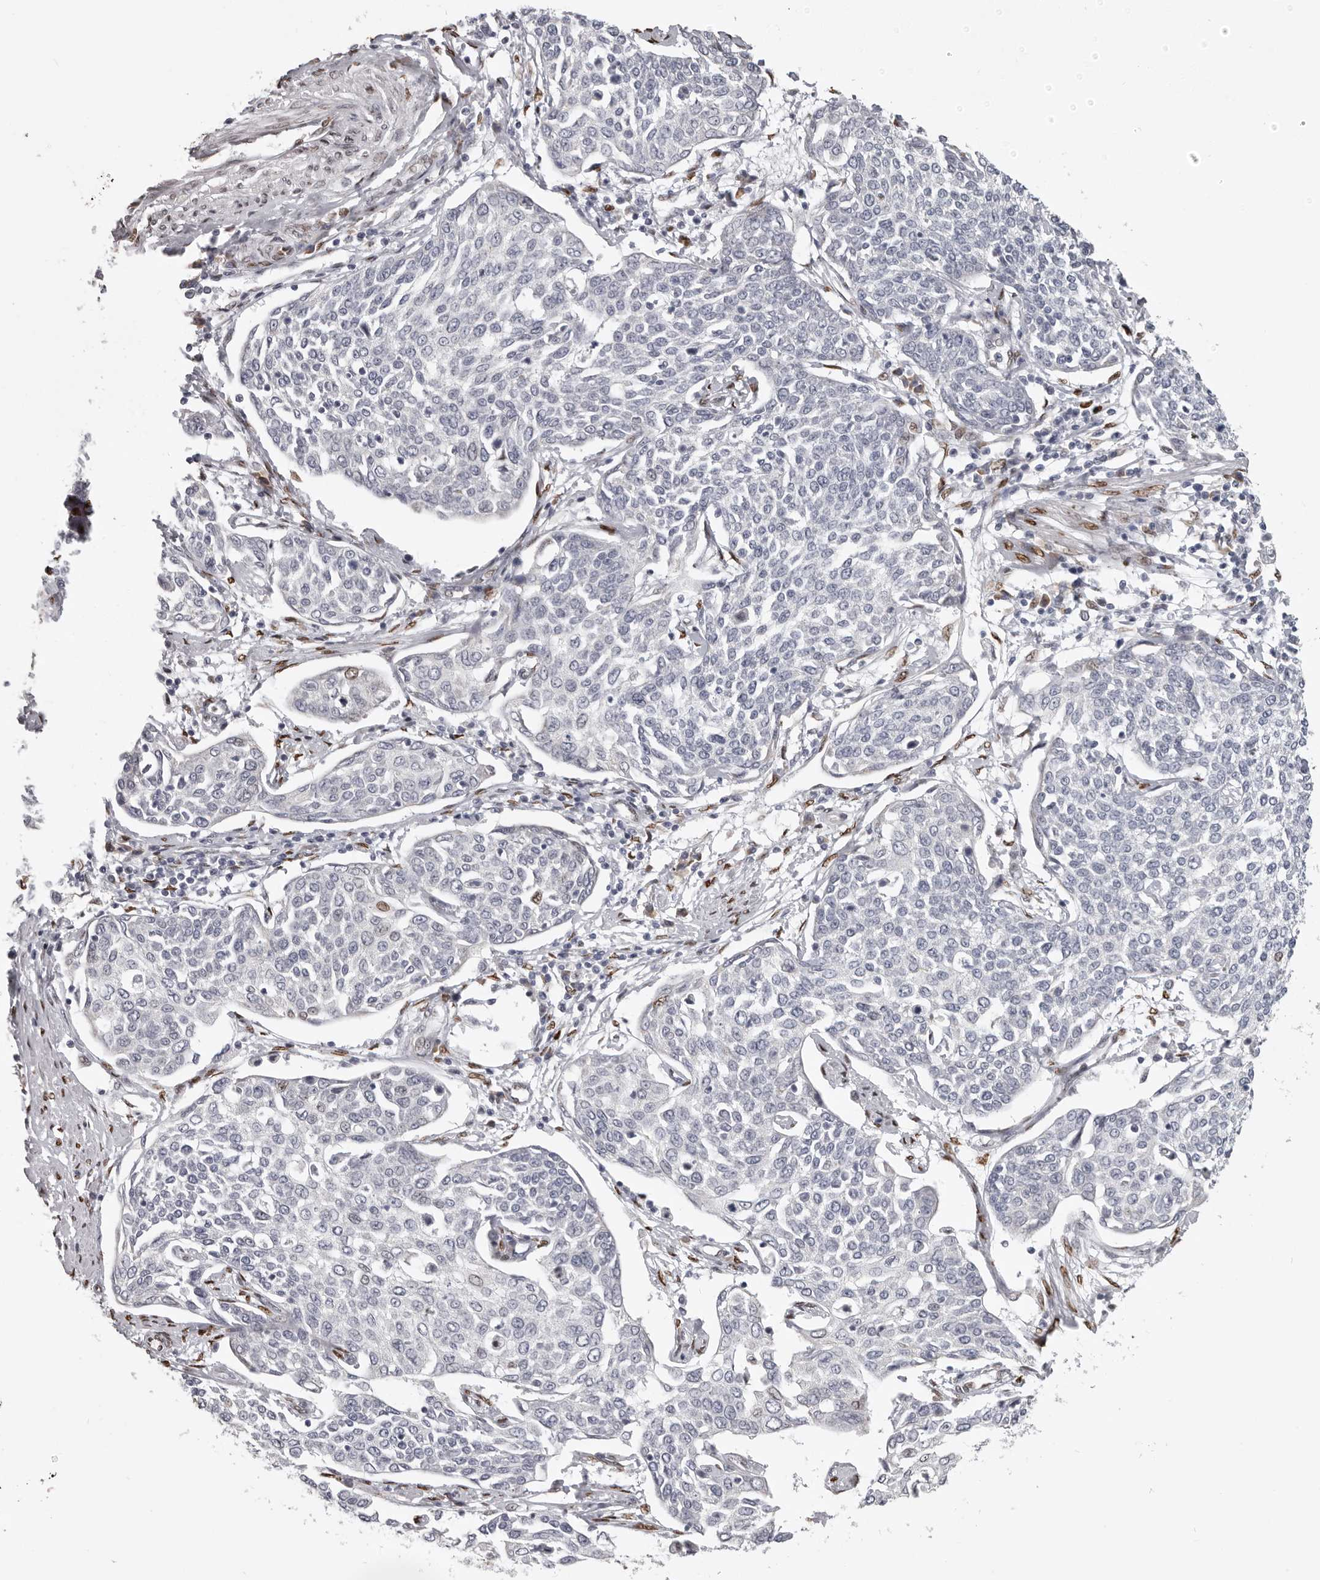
{"staining": {"intensity": "negative", "quantity": "none", "location": "none"}, "tissue": "cervical cancer", "cell_type": "Tumor cells", "image_type": "cancer", "snomed": [{"axis": "morphology", "description": "Squamous cell carcinoma, NOS"}, {"axis": "topography", "description": "Cervix"}], "caption": "The IHC histopathology image has no significant positivity in tumor cells of cervical cancer (squamous cell carcinoma) tissue.", "gene": "SRP19", "patient": {"sex": "female", "age": 34}}